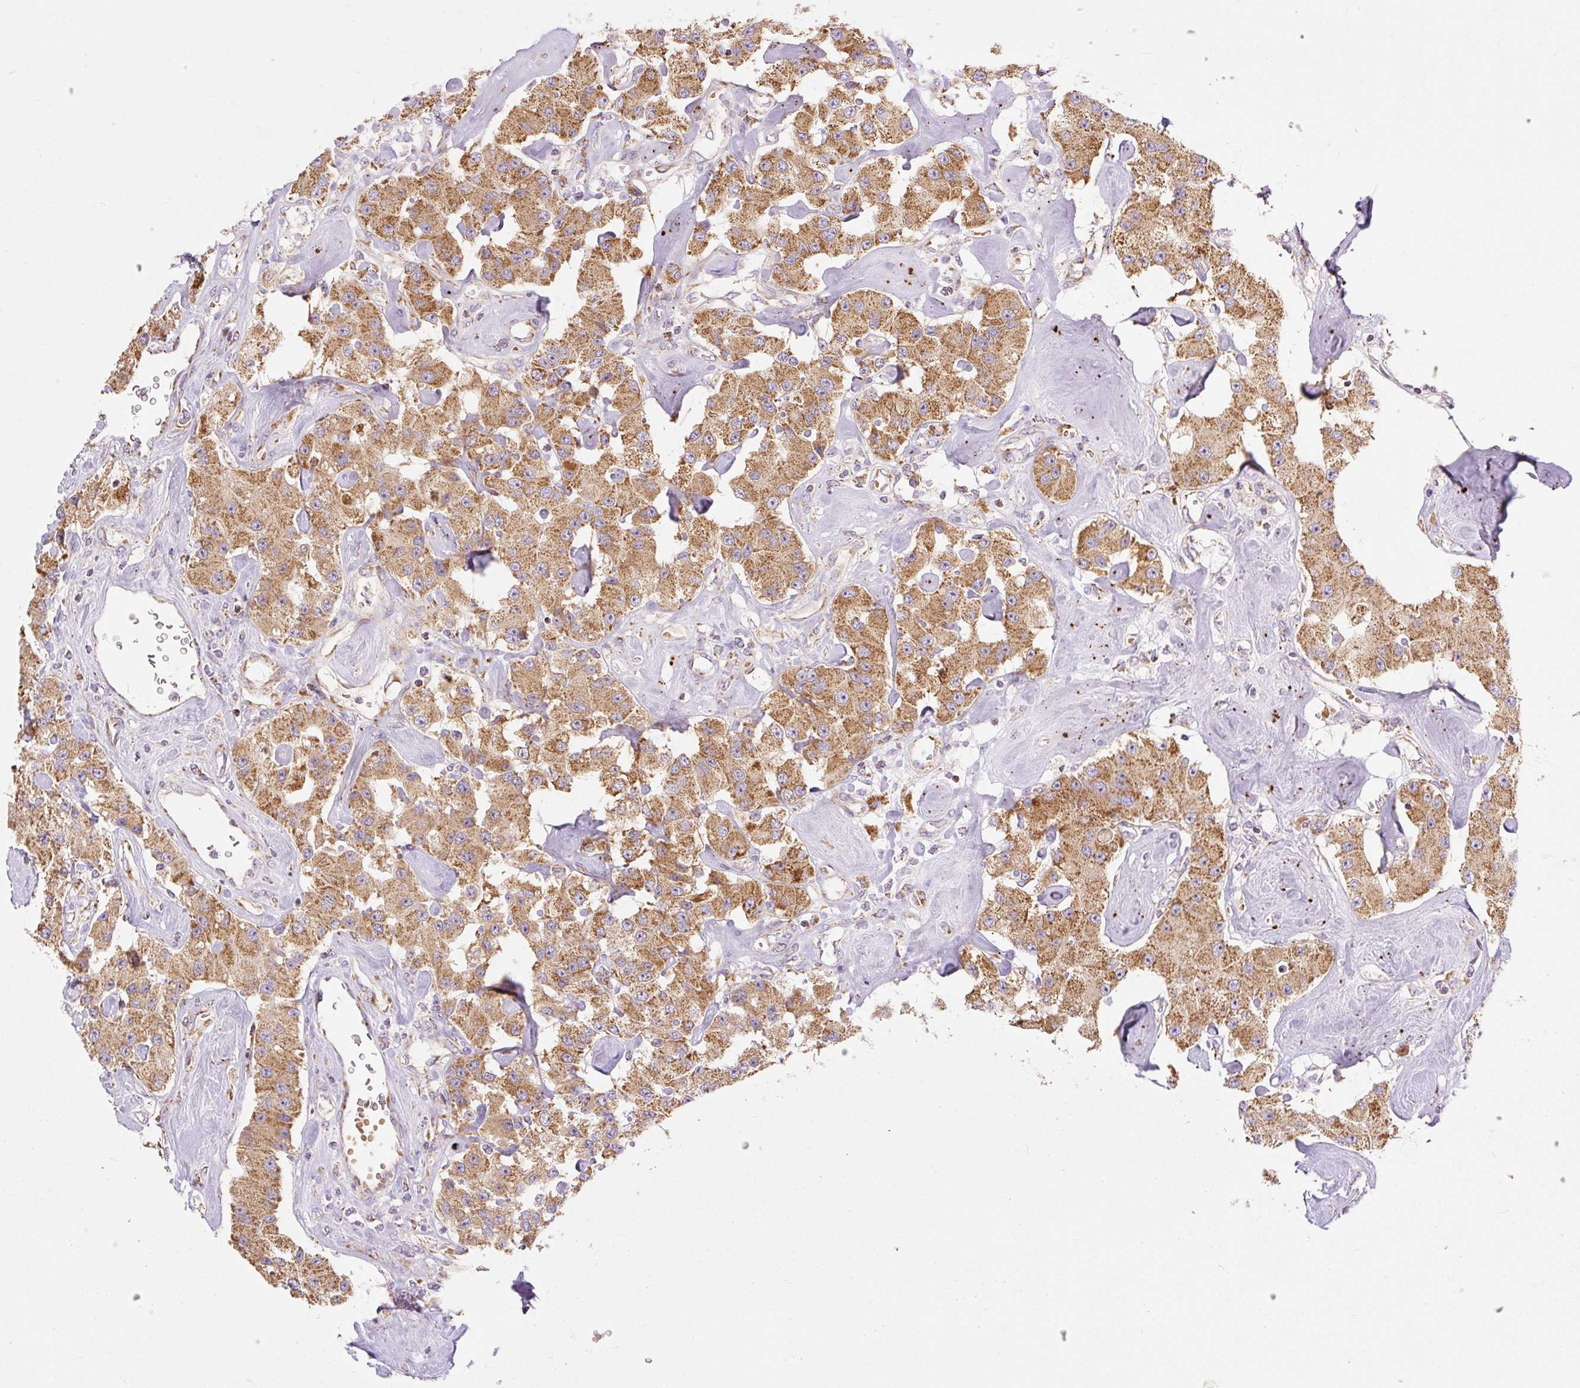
{"staining": {"intensity": "moderate", "quantity": ">75%", "location": "cytoplasmic/membranous"}, "tissue": "carcinoid", "cell_type": "Tumor cells", "image_type": "cancer", "snomed": [{"axis": "morphology", "description": "Carcinoid, malignant, NOS"}, {"axis": "topography", "description": "Pancreas"}], "caption": "Moderate cytoplasmic/membranous positivity is seen in approximately >75% of tumor cells in carcinoid. The staining was performed using DAB (3,3'-diaminobenzidine) to visualize the protein expression in brown, while the nuclei were stained in blue with hematoxylin (Magnification: 20x).", "gene": "GOSR2", "patient": {"sex": "male", "age": 41}}